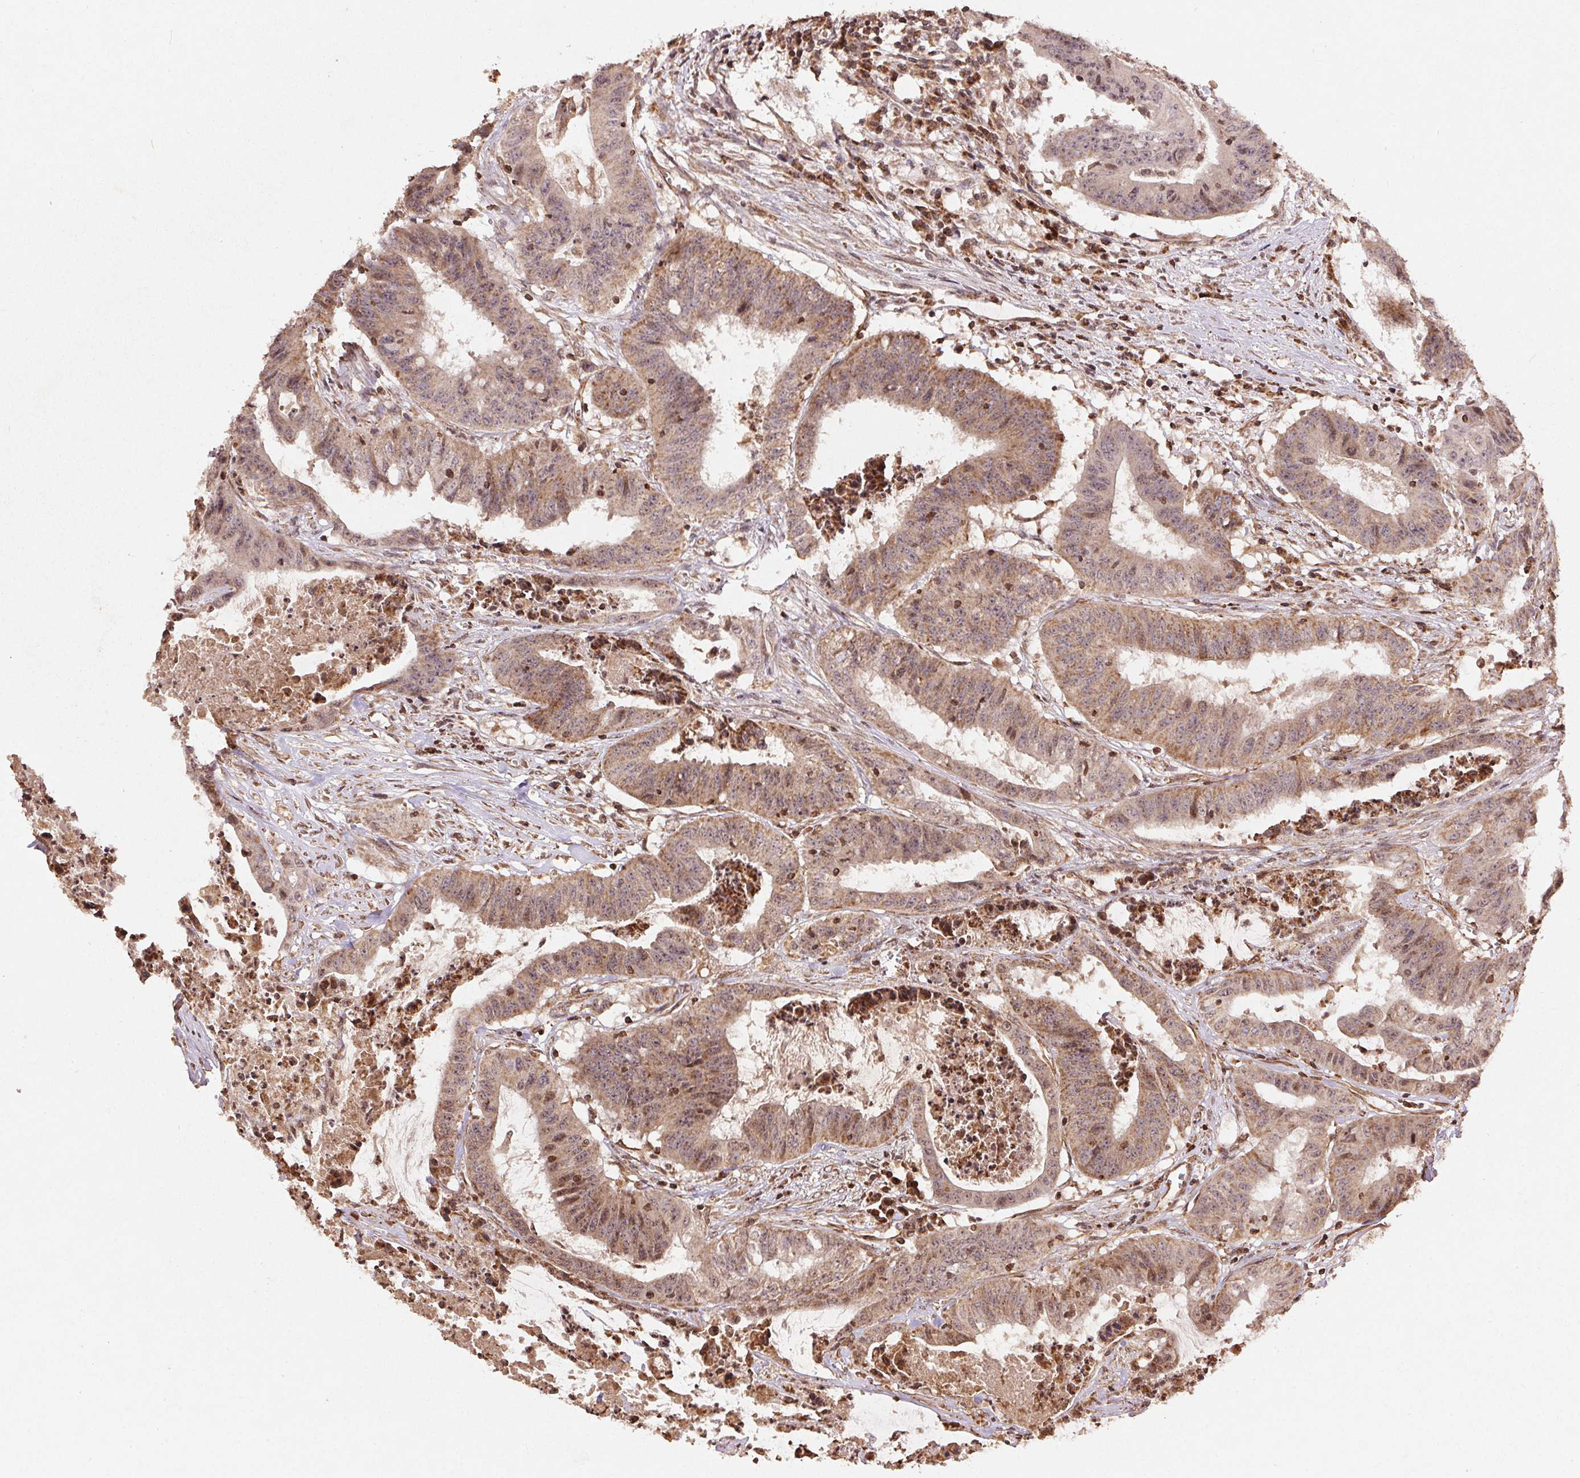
{"staining": {"intensity": "moderate", "quantity": ">75%", "location": "cytoplasmic/membranous"}, "tissue": "colorectal cancer", "cell_type": "Tumor cells", "image_type": "cancer", "snomed": [{"axis": "morphology", "description": "Adenocarcinoma, NOS"}, {"axis": "topography", "description": "Colon"}], "caption": "Adenocarcinoma (colorectal) was stained to show a protein in brown. There is medium levels of moderate cytoplasmic/membranous staining in approximately >75% of tumor cells. (Stains: DAB (3,3'-diaminobenzidine) in brown, nuclei in blue, Microscopy: brightfield microscopy at high magnification).", "gene": "SPRED2", "patient": {"sex": "male", "age": 33}}